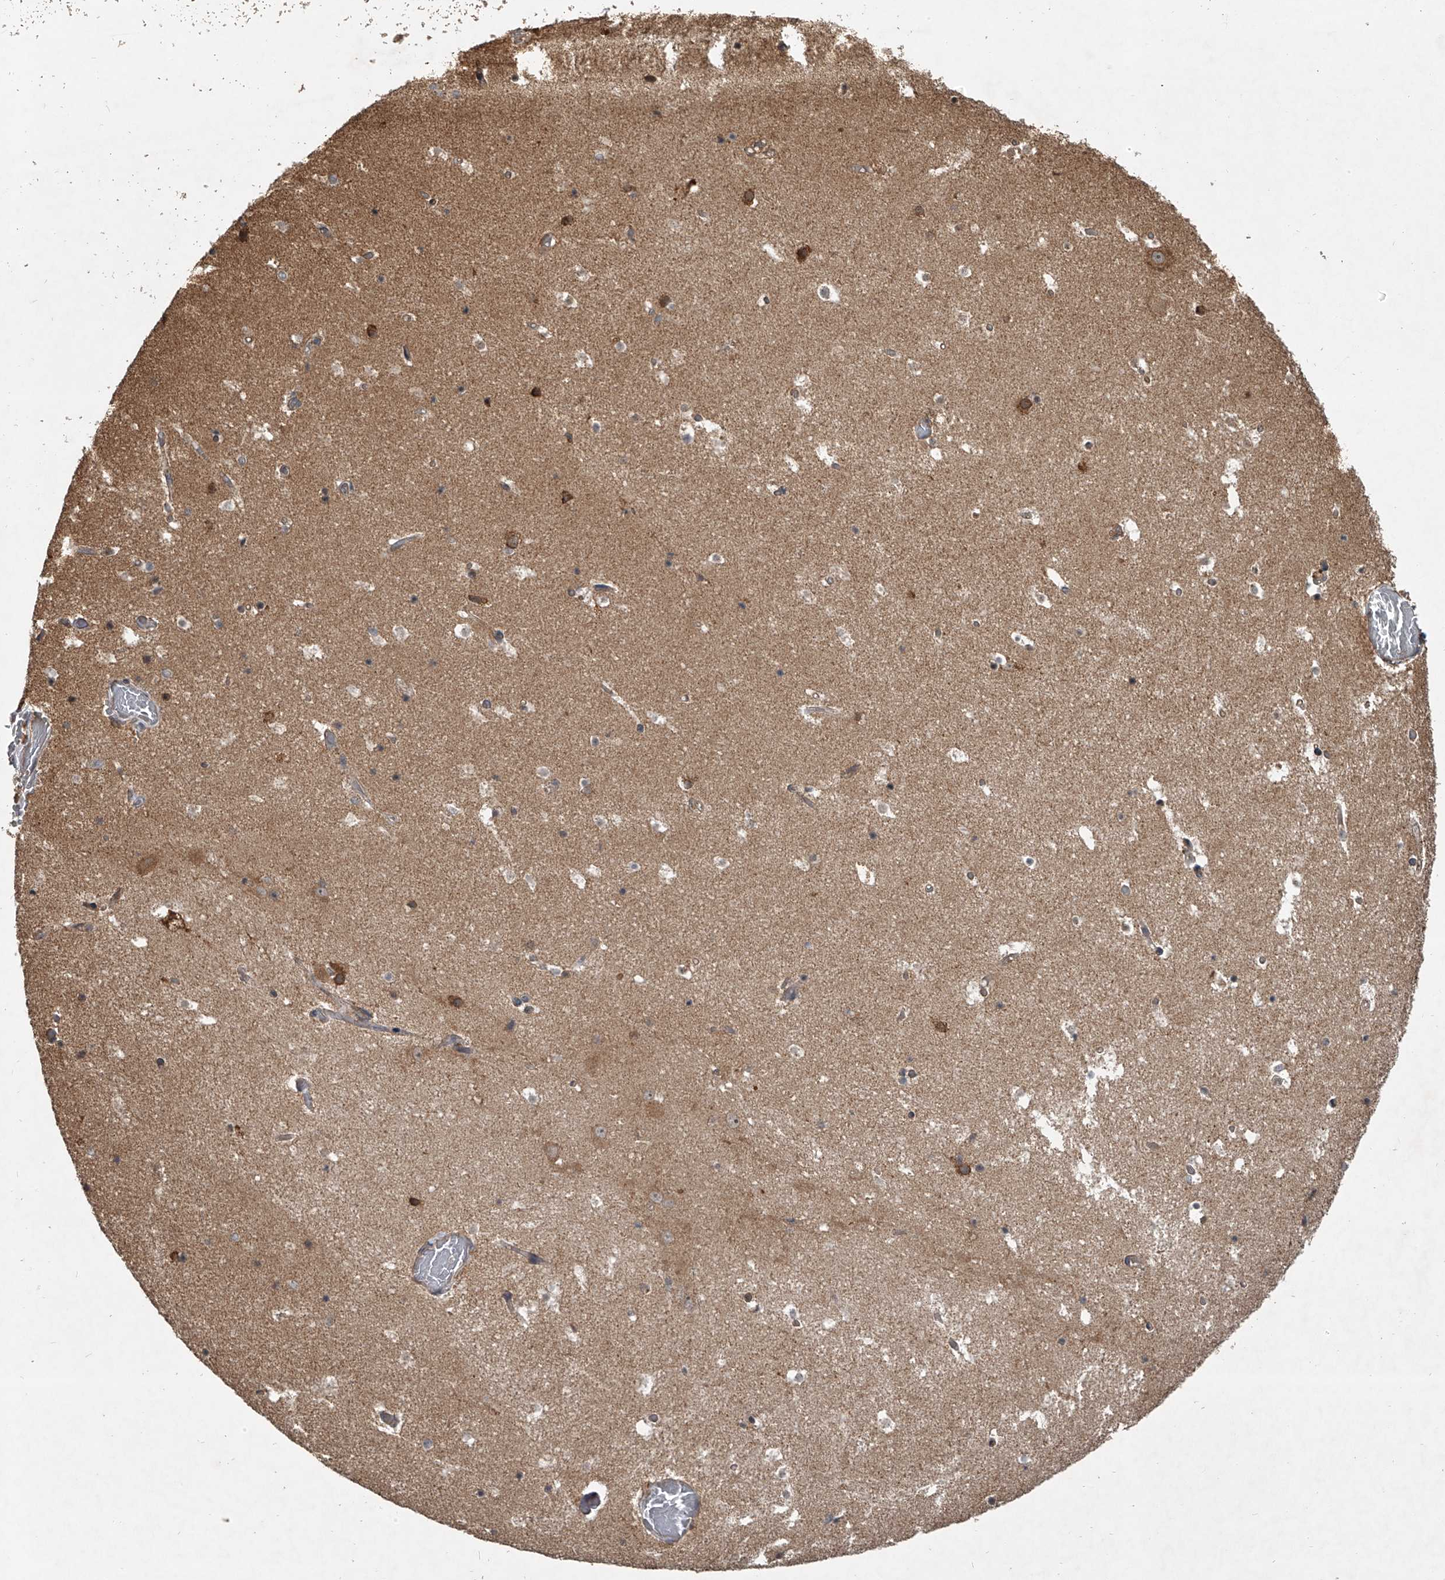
{"staining": {"intensity": "moderate", "quantity": "<25%", "location": "cytoplasmic/membranous"}, "tissue": "hippocampus", "cell_type": "Glial cells", "image_type": "normal", "snomed": [{"axis": "morphology", "description": "Normal tissue, NOS"}, {"axis": "topography", "description": "Hippocampus"}], "caption": "Hippocampus stained with a brown dye reveals moderate cytoplasmic/membranous positive expression in approximately <25% of glial cells.", "gene": "NFS1", "patient": {"sex": "female", "age": 52}}